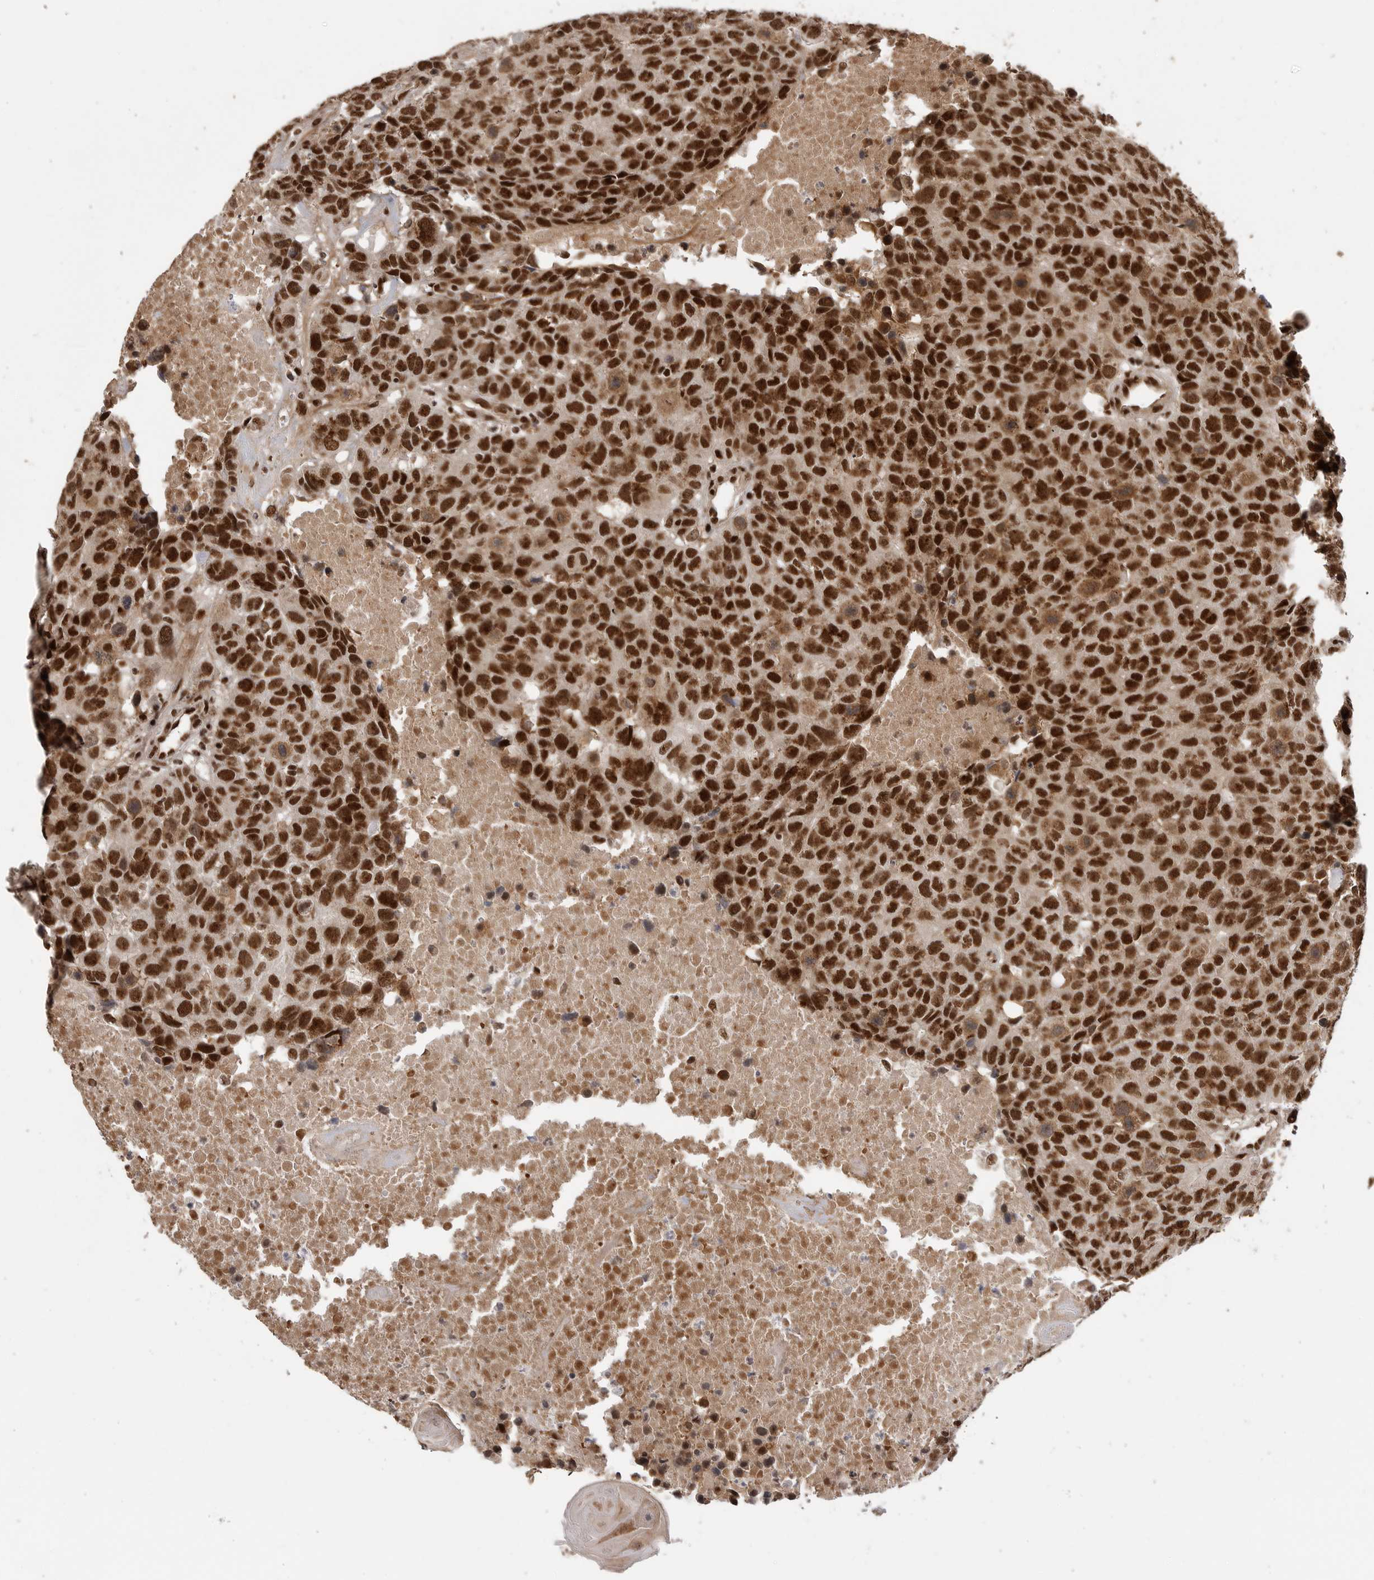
{"staining": {"intensity": "strong", "quantity": ">75%", "location": "nuclear"}, "tissue": "head and neck cancer", "cell_type": "Tumor cells", "image_type": "cancer", "snomed": [{"axis": "morphology", "description": "Squamous cell carcinoma, NOS"}, {"axis": "topography", "description": "Head-Neck"}], "caption": "Protein expression analysis of head and neck cancer demonstrates strong nuclear staining in approximately >75% of tumor cells. (Brightfield microscopy of DAB IHC at high magnification).", "gene": "PPP1R8", "patient": {"sex": "male", "age": 66}}